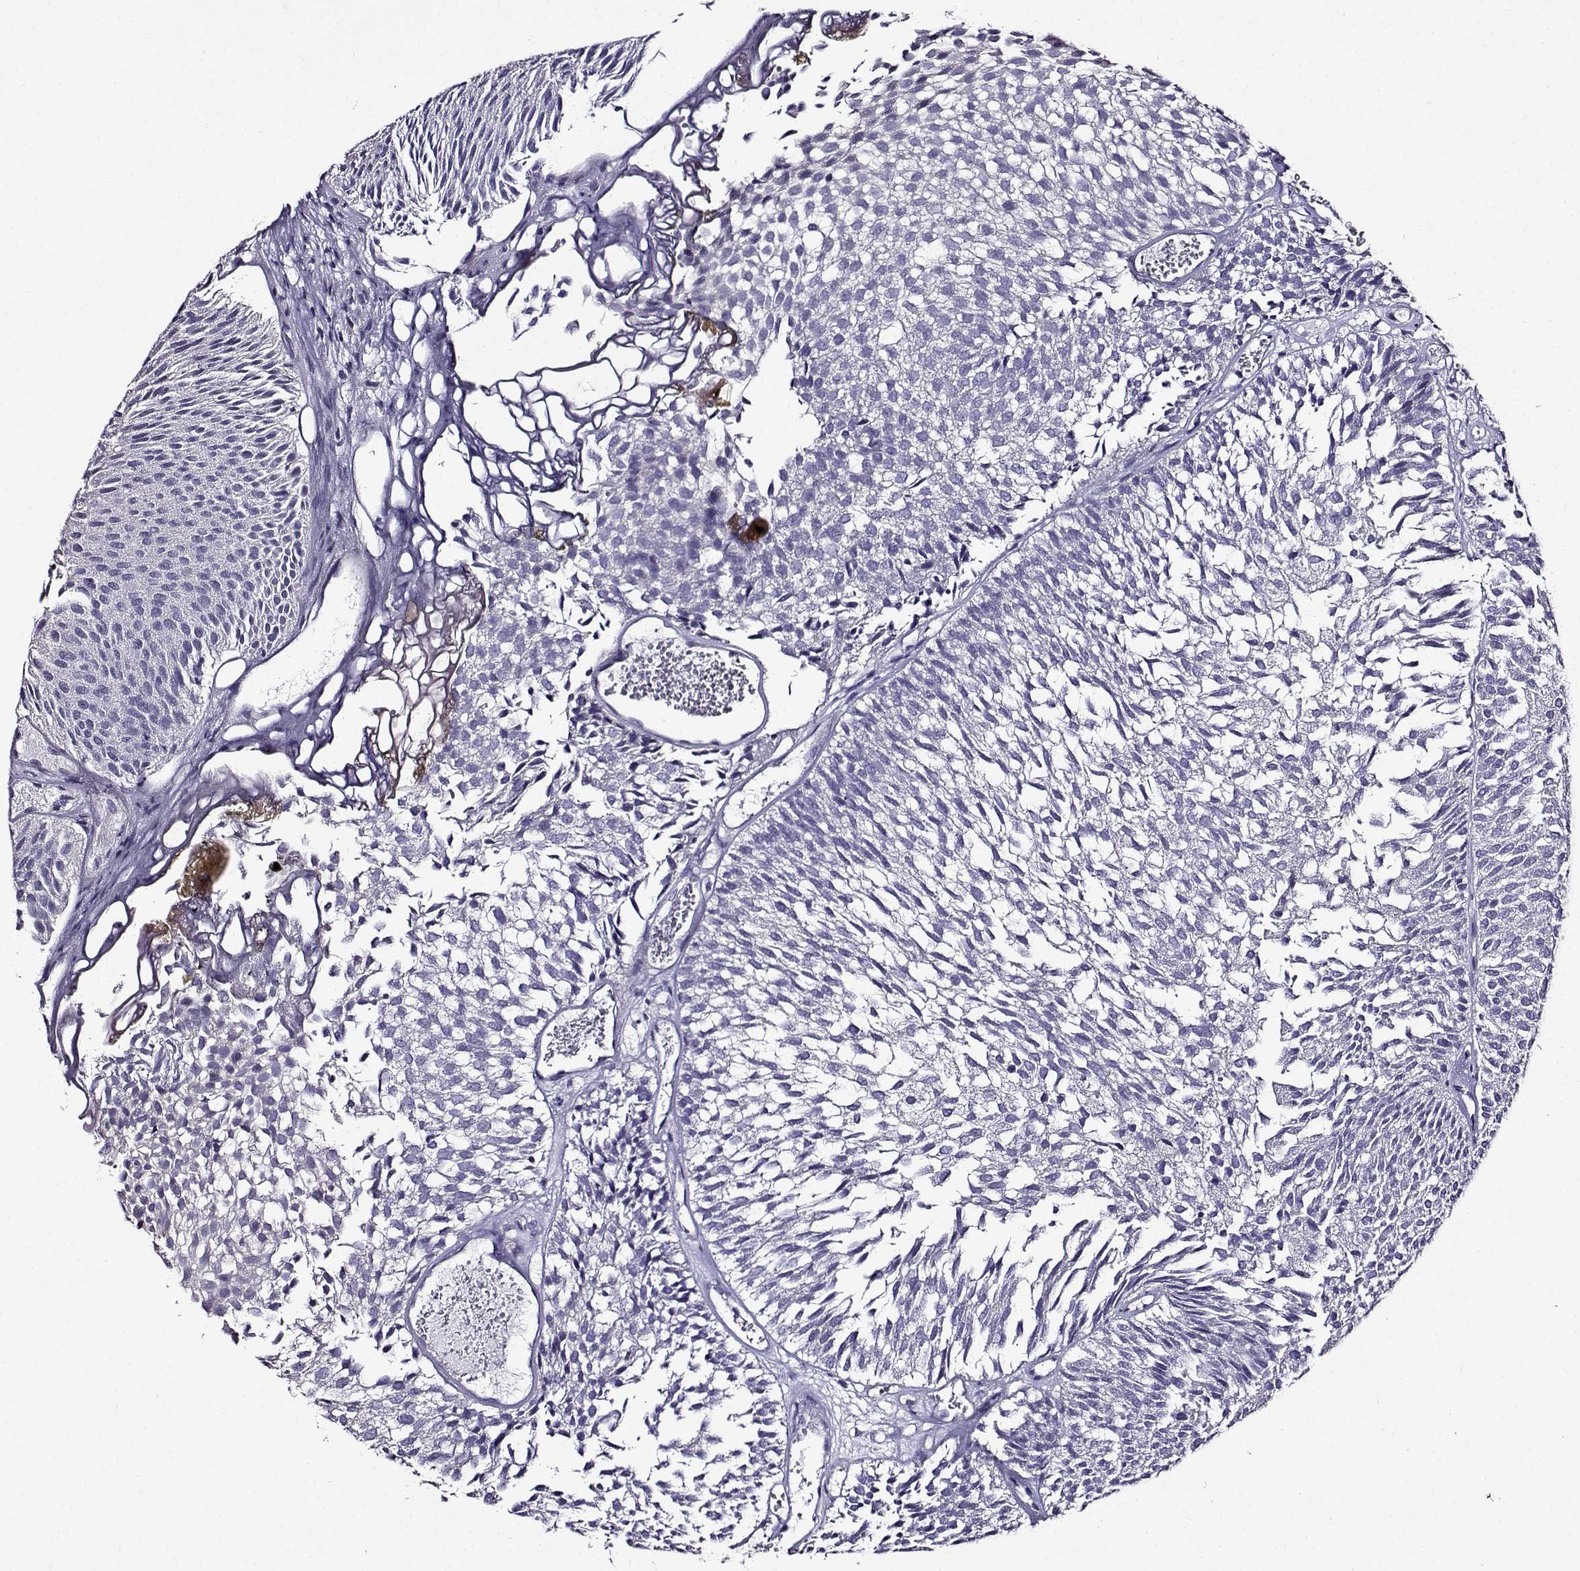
{"staining": {"intensity": "negative", "quantity": "none", "location": "none"}, "tissue": "urothelial cancer", "cell_type": "Tumor cells", "image_type": "cancer", "snomed": [{"axis": "morphology", "description": "Urothelial carcinoma, Low grade"}, {"axis": "topography", "description": "Urinary bladder"}], "caption": "Urothelial cancer was stained to show a protein in brown. There is no significant staining in tumor cells. (Immunohistochemistry, brightfield microscopy, high magnification).", "gene": "TMEM266", "patient": {"sex": "male", "age": 52}}